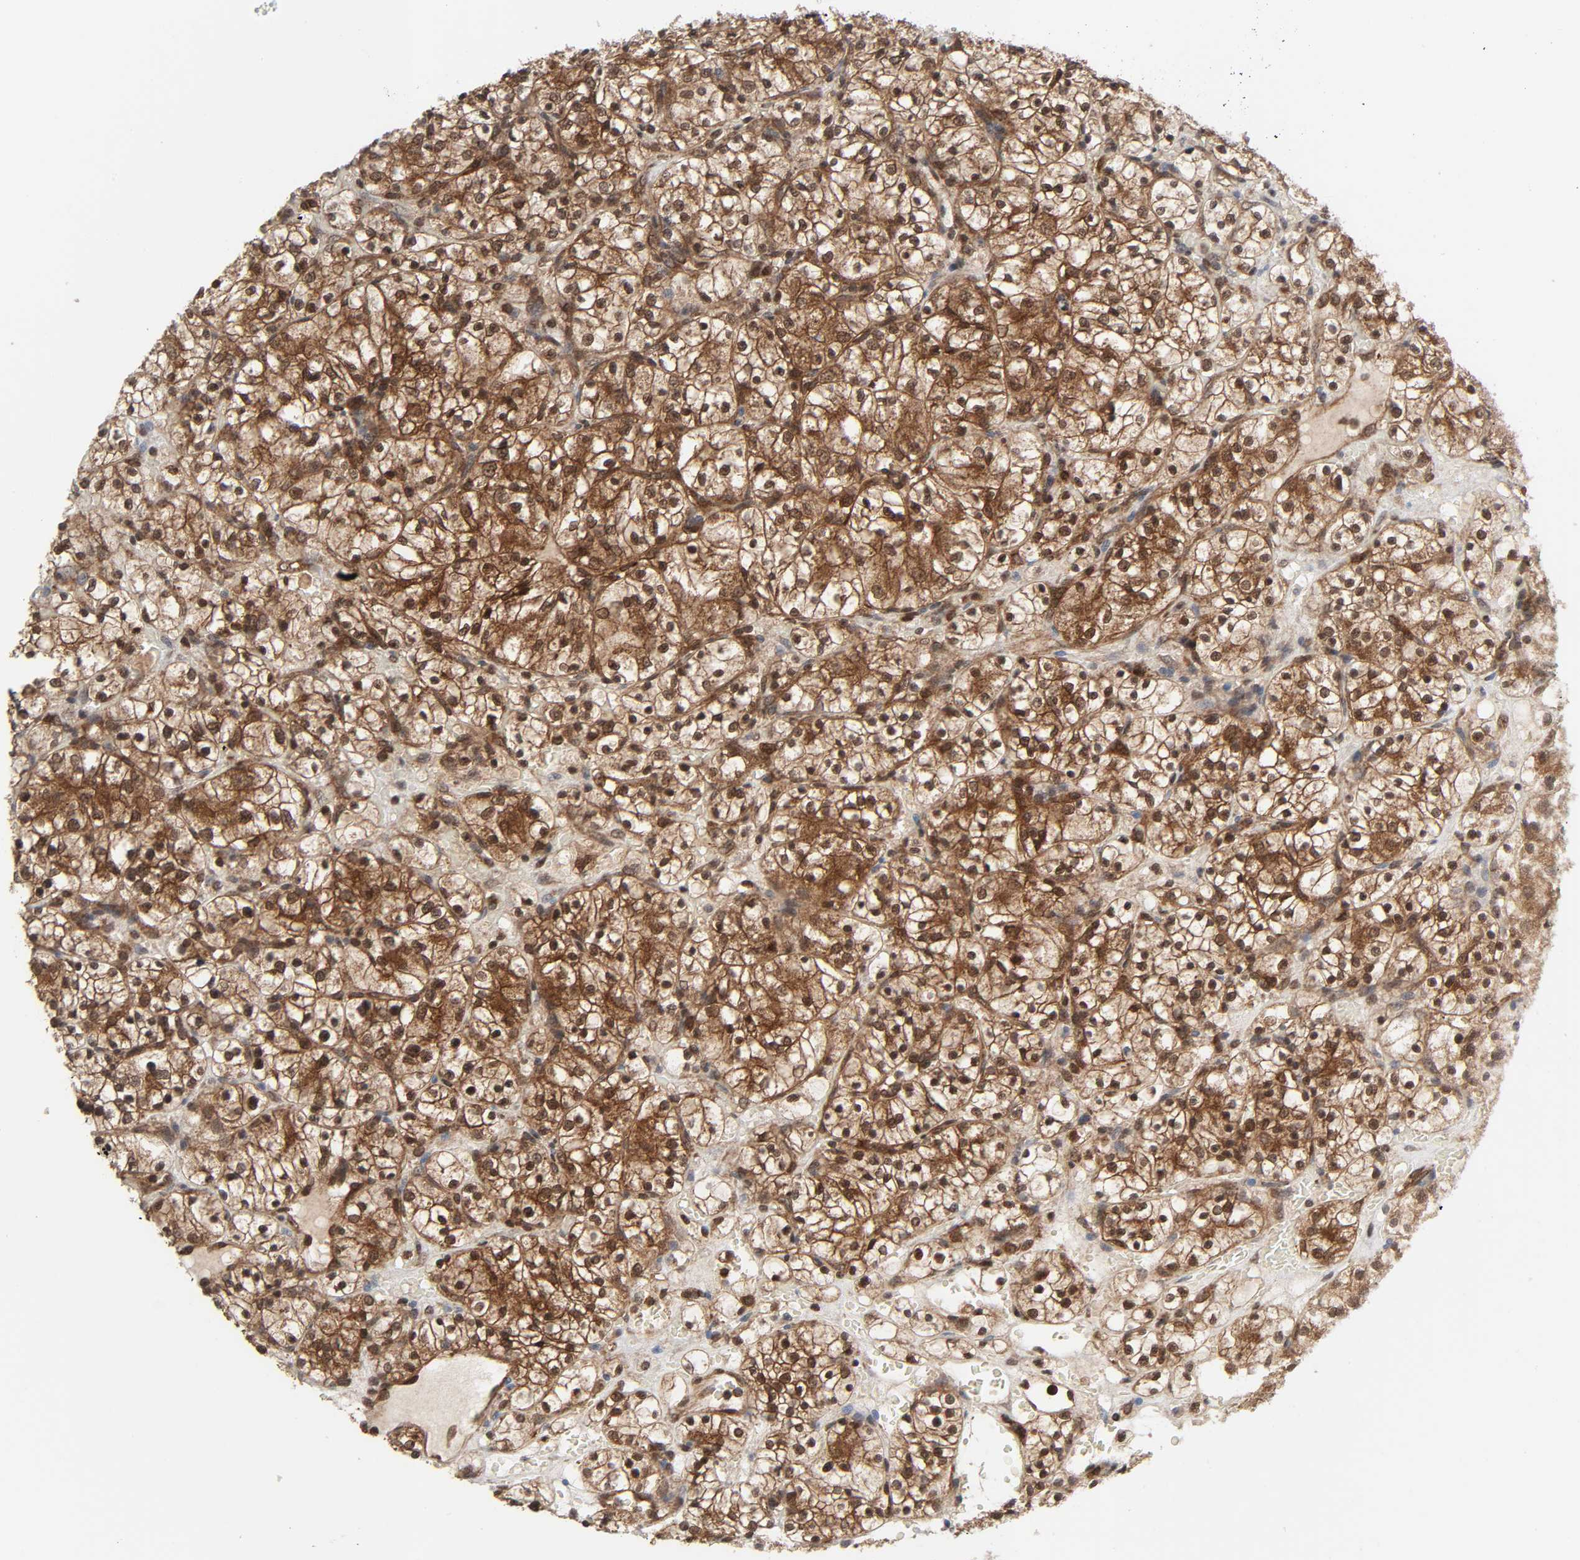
{"staining": {"intensity": "strong", "quantity": ">75%", "location": "cytoplasmic/membranous,nuclear"}, "tissue": "renal cancer", "cell_type": "Tumor cells", "image_type": "cancer", "snomed": [{"axis": "morphology", "description": "Adenocarcinoma, NOS"}, {"axis": "topography", "description": "Kidney"}], "caption": "Tumor cells exhibit high levels of strong cytoplasmic/membranous and nuclear staining in approximately >75% of cells in human renal cancer. The staining is performed using DAB (3,3'-diaminobenzidine) brown chromogen to label protein expression. The nuclei are counter-stained blue using hematoxylin.", "gene": "GSK3A", "patient": {"sex": "female", "age": 60}}